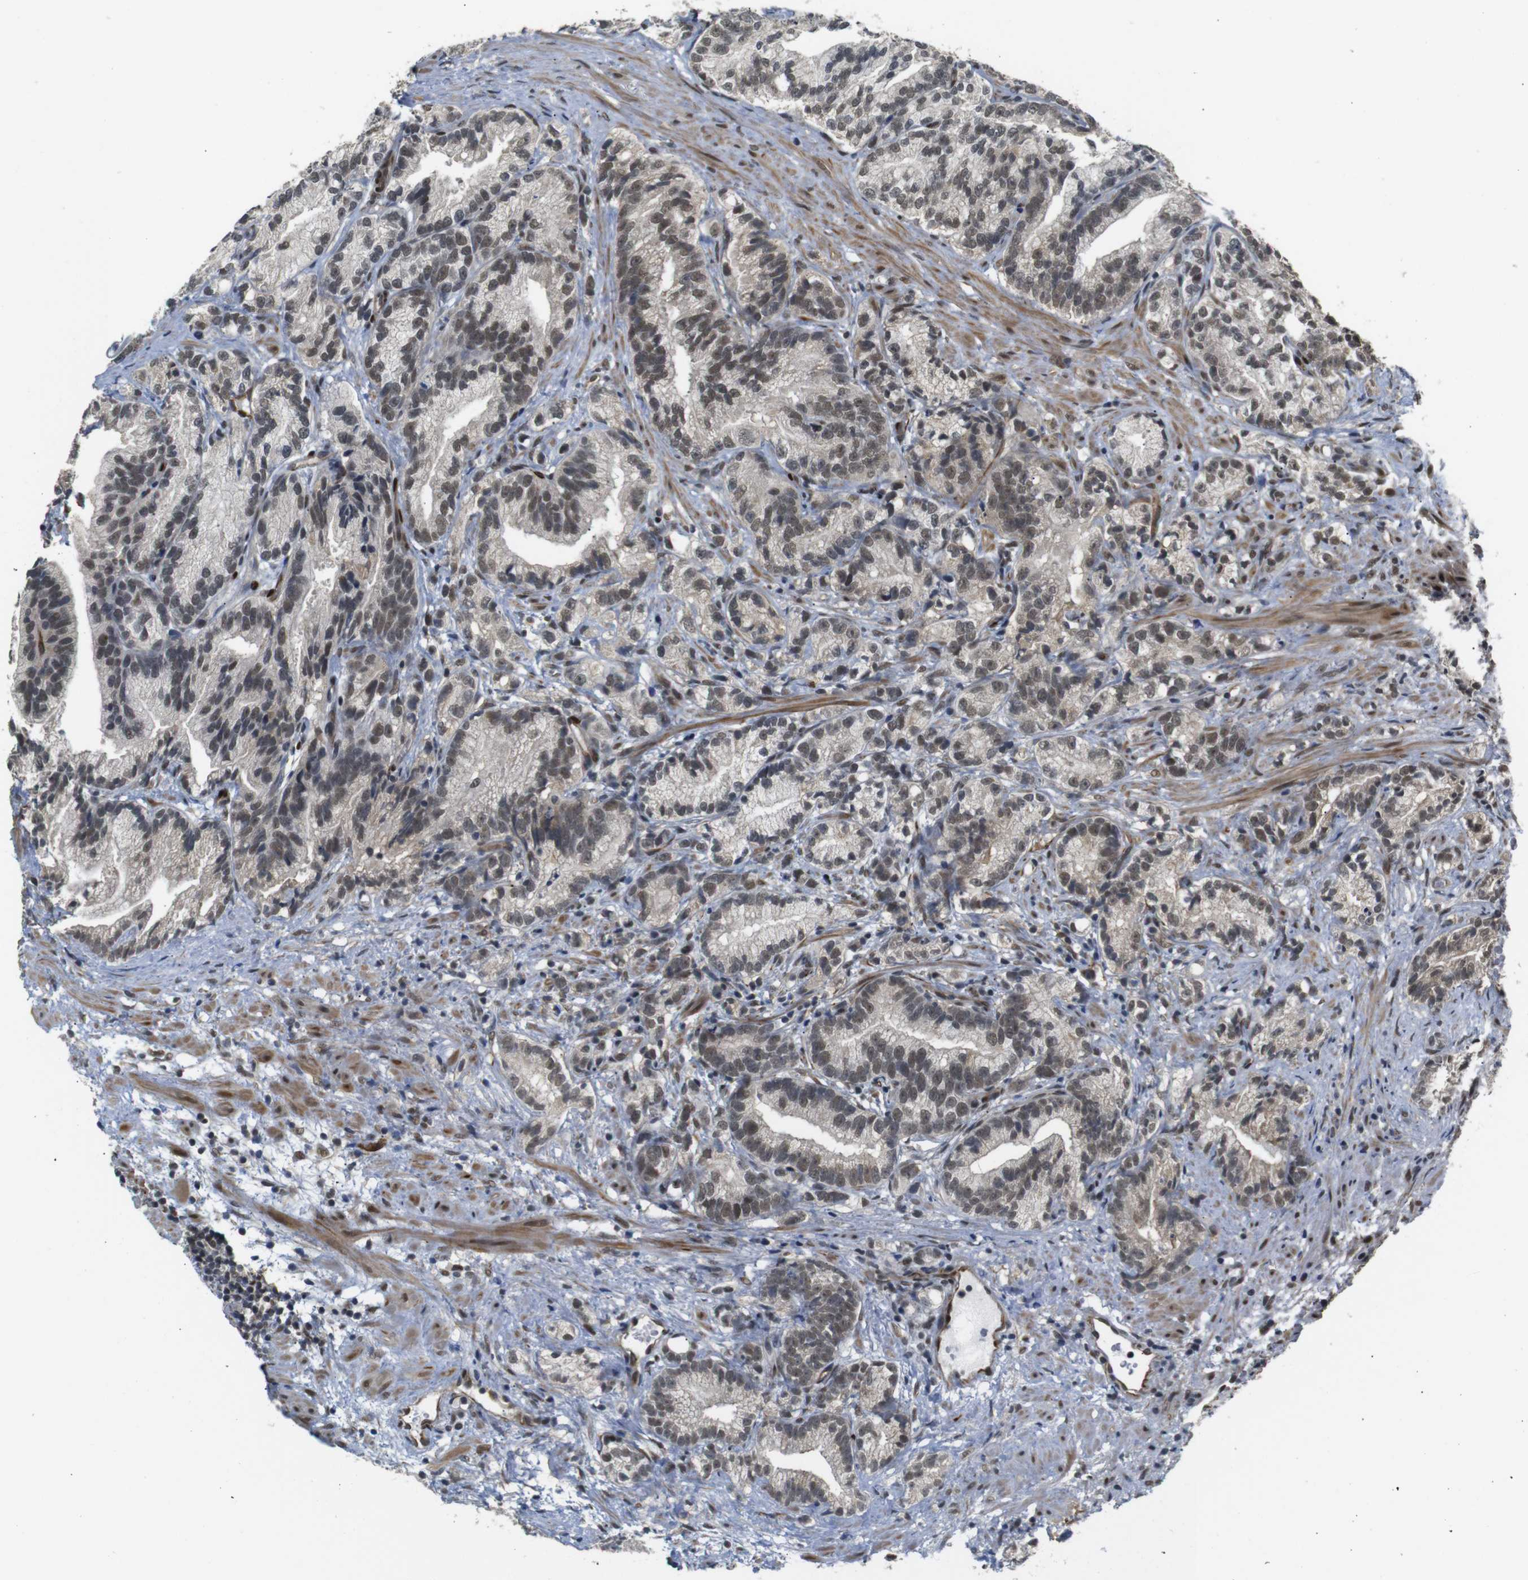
{"staining": {"intensity": "moderate", "quantity": "25%-75%", "location": "nuclear"}, "tissue": "prostate cancer", "cell_type": "Tumor cells", "image_type": "cancer", "snomed": [{"axis": "morphology", "description": "Adenocarcinoma, Low grade"}, {"axis": "topography", "description": "Prostate"}], "caption": "Protein staining of adenocarcinoma (low-grade) (prostate) tissue exhibits moderate nuclear positivity in about 25%-75% of tumor cells.", "gene": "TBX2", "patient": {"sex": "male", "age": 89}}